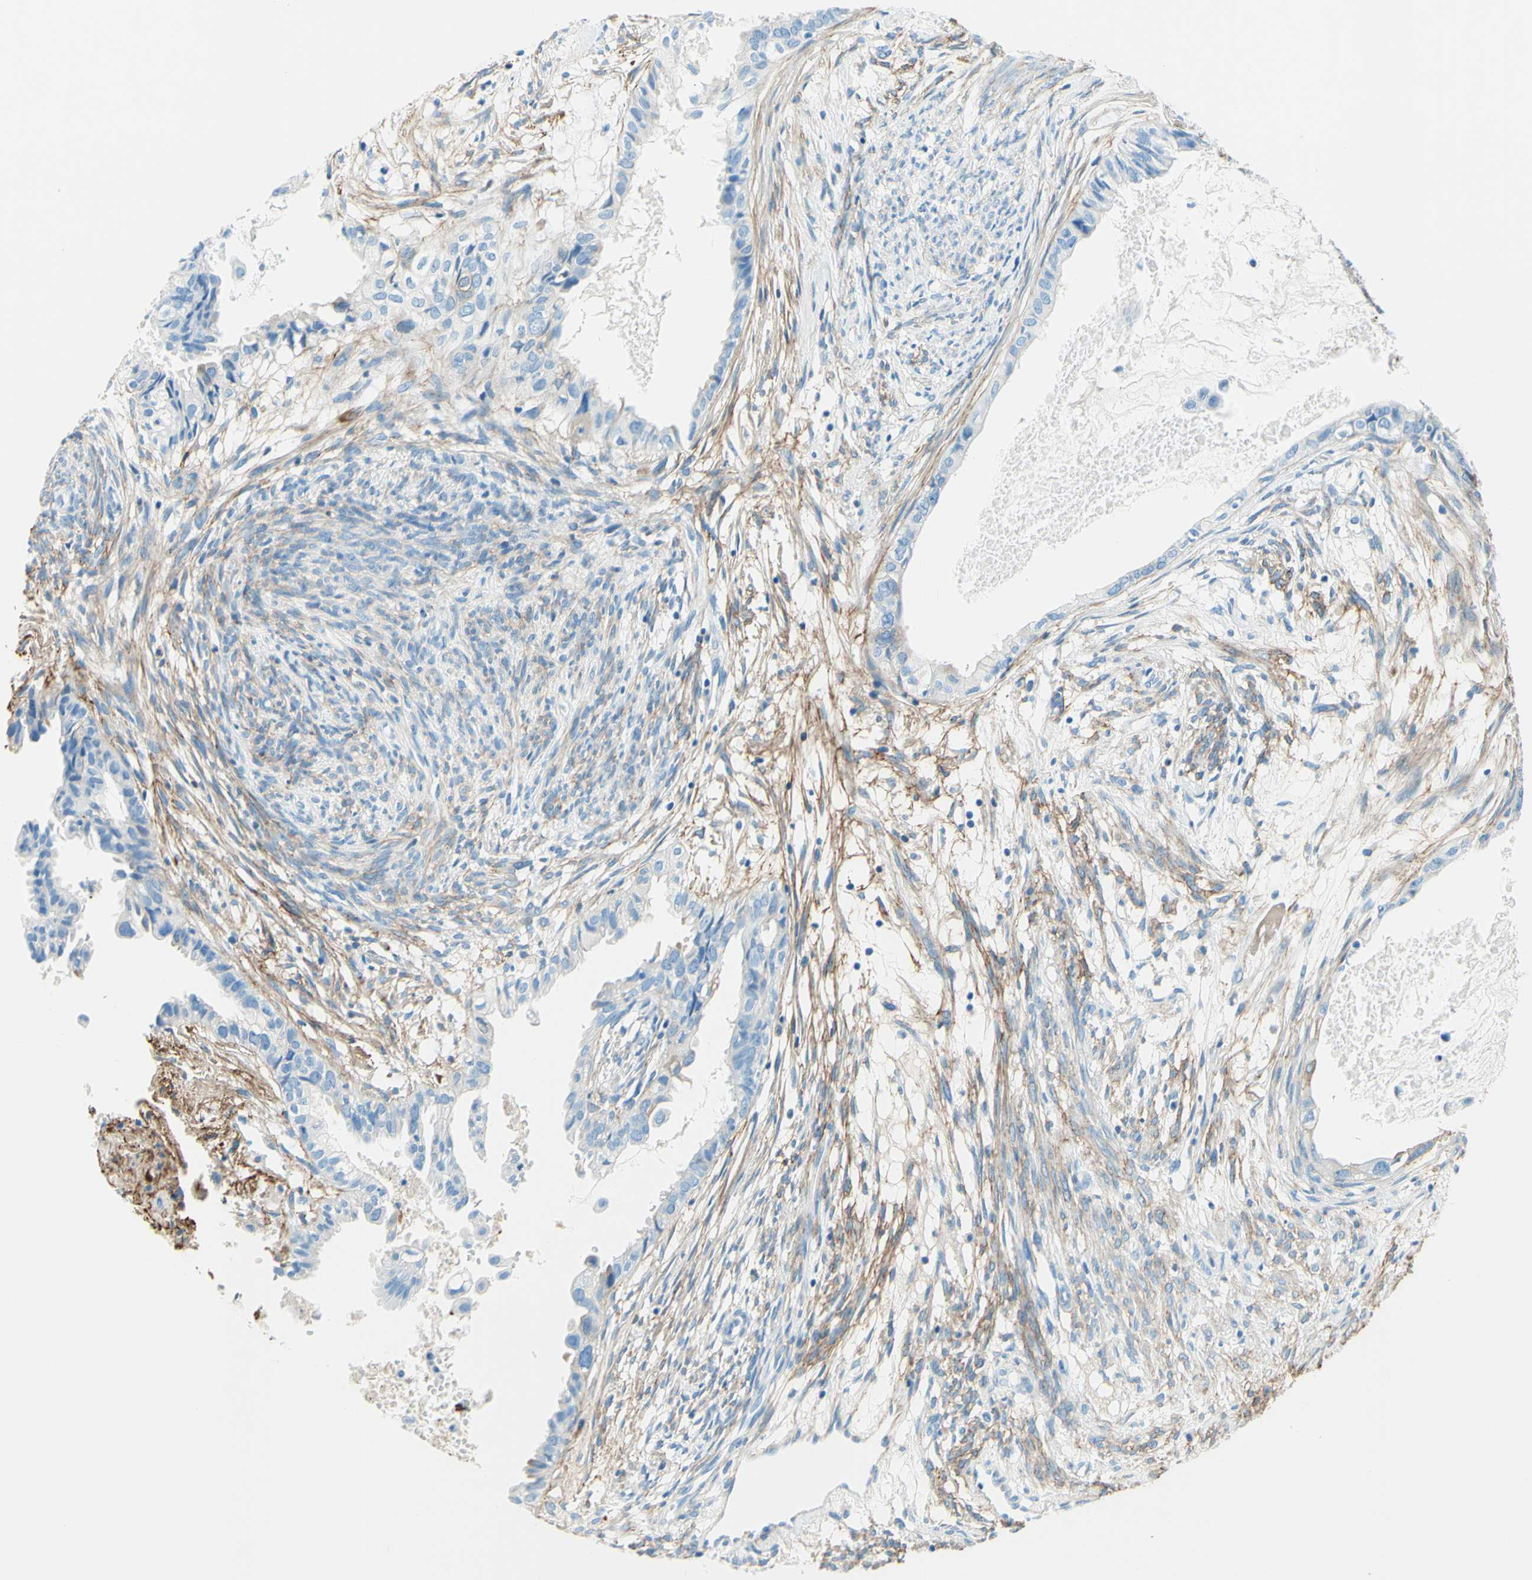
{"staining": {"intensity": "negative", "quantity": "none", "location": "none"}, "tissue": "cervical cancer", "cell_type": "Tumor cells", "image_type": "cancer", "snomed": [{"axis": "morphology", "description": "Normal tissue, NOS"}, {"axis": "morphology", "description": "Adenocarcinoma, NOS"}, {"axis": "topography", "description": "Cervix"}, {"axis": "topography", "description": "Endometrium"}], "caption": "The IHC histopathology image has no significant positivity in tumor cells of adenocarcinoma (cervical) tissue.", "gene": "MFAP5", "patient": {"sex": "female", "age": 86}}